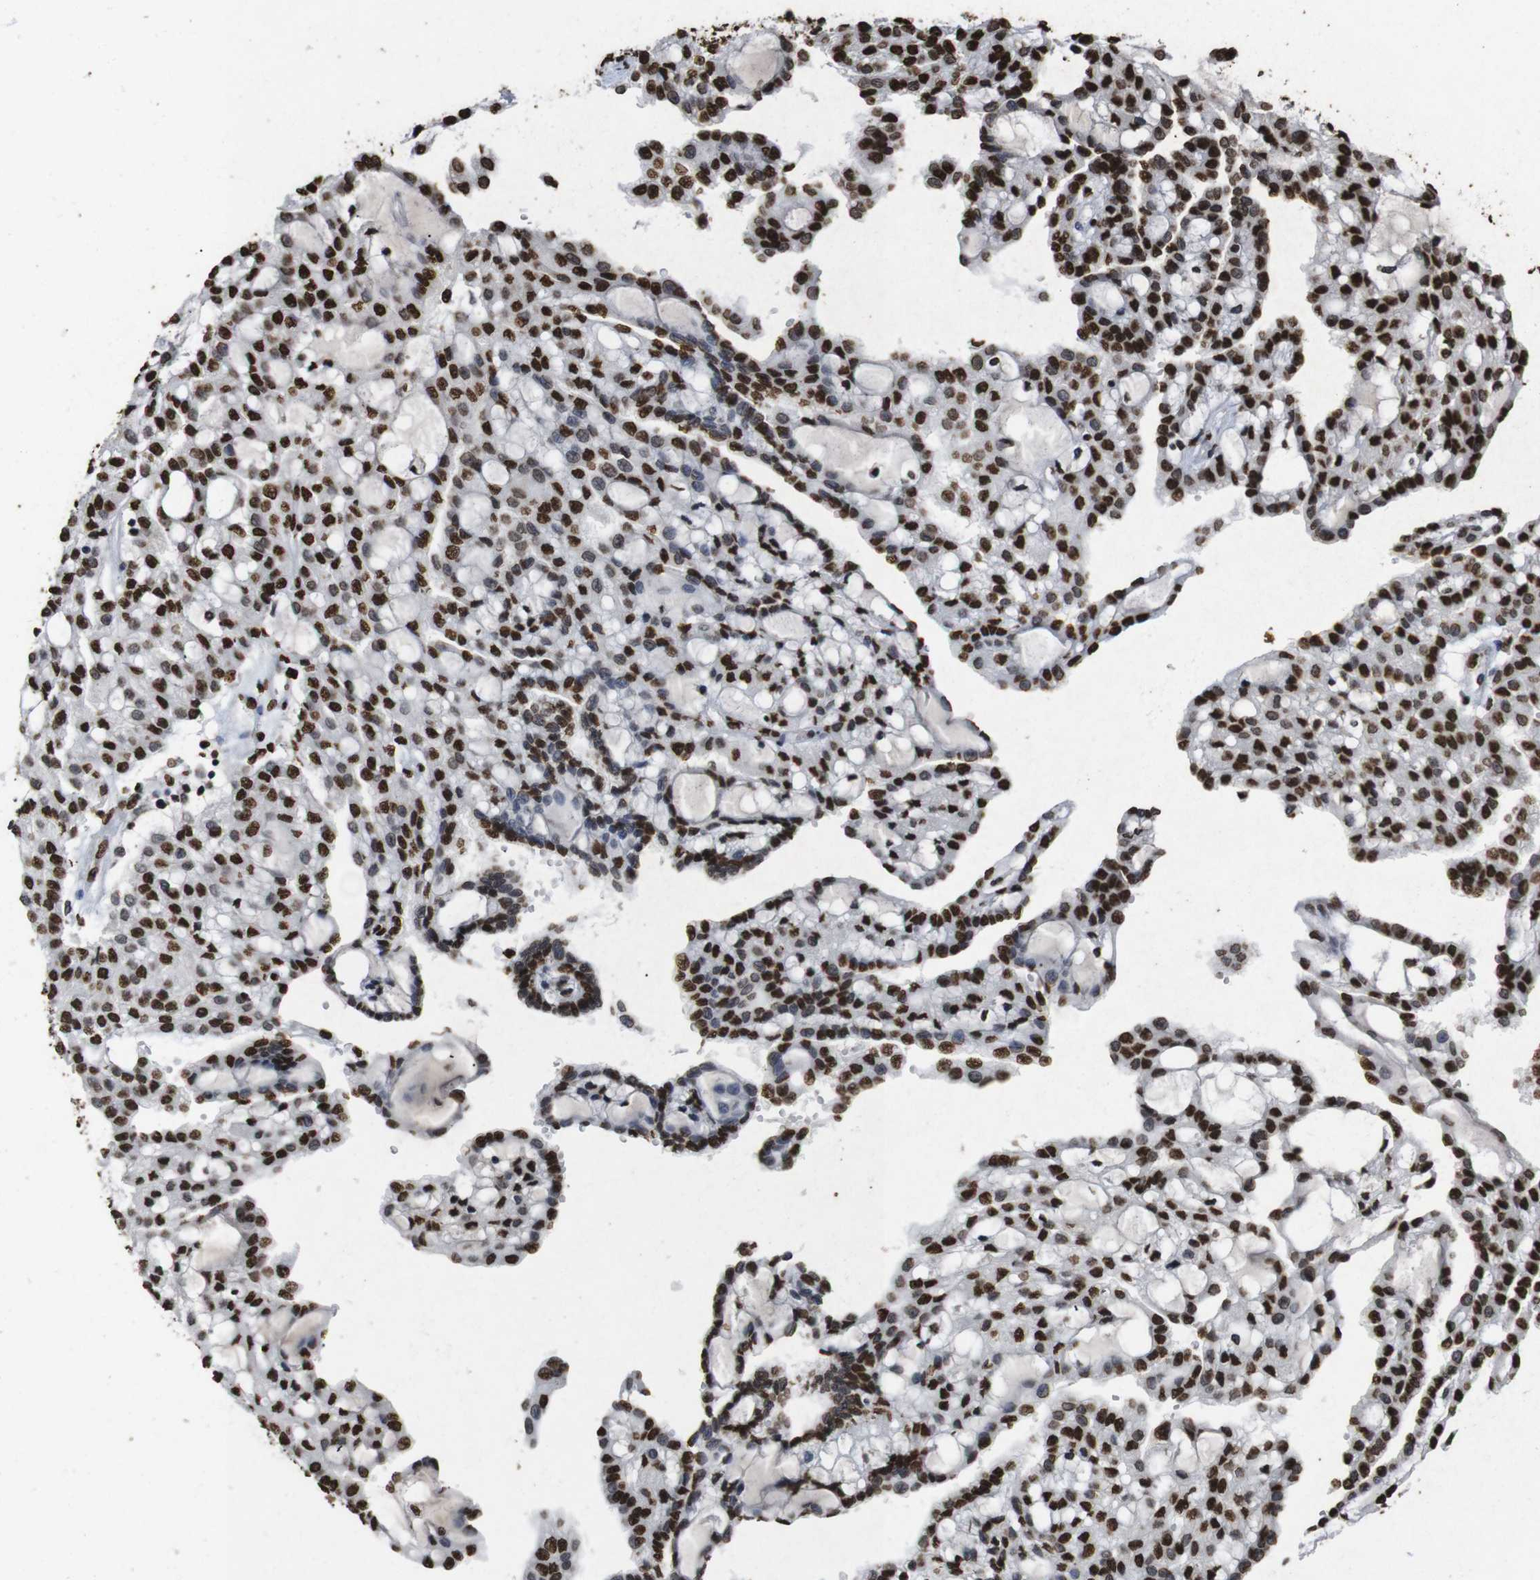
{"staining": {"intensity": "strong", "quantity": ">75%", "location": "nuclear"}, "tissue": "renal cancer", "cell_type": "Tumor cells", "image_type": "cancer", "snomed": [{"axis": "morphology", "description": "Adenocarcinoma, NOS"}, {"axis": "topography", "description": "Kidney"}], "caption": "Human adenocarcinoma (renal) stained for a protein (brown) exhibits strong nuclear positive expression in approximately >75% of tumor cells.", "gene": "MDM2", "patient": {"sex": "male", "age": 63}}